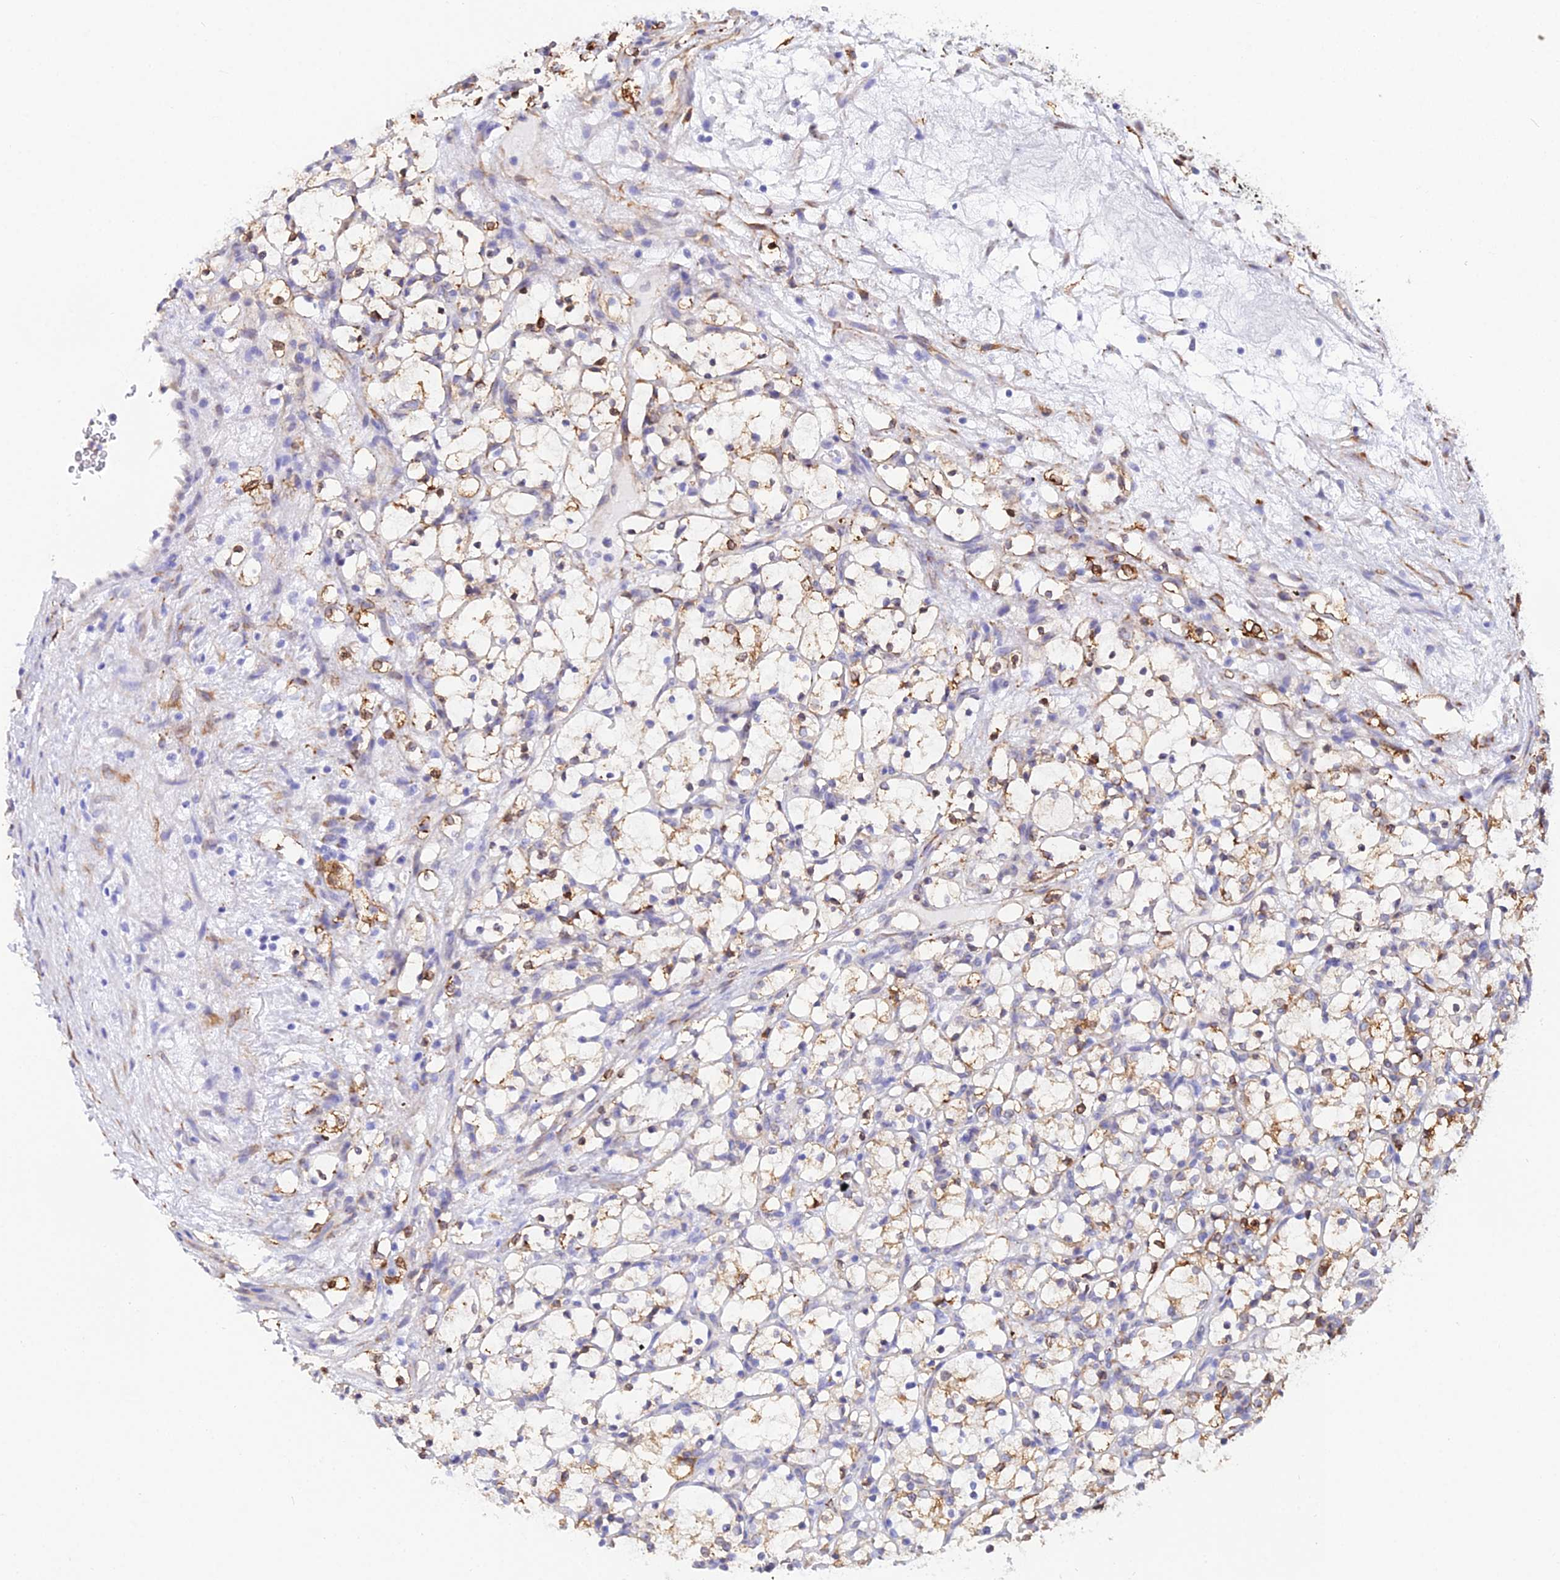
{"staining": {"intensity": "moderate", "quantity": "<25%", "location": "cytoplasmic/membranous"}, "tissue": "renal cancer", "cell_type": "Tumor cells", "image_type": "cancer", "snomed": [{"axis": "morphology", "description": "Adenocarcinoma, NOS"}, {"axis": "topography", "description": "Kidney"}], "caption": "This is a photomicrograph of immunohistochemistry staining of renal cancer (adenocarcinoma), which shows moderate positivity in the cytoplasmic/membranous of tumor cells.", "gene": "MXRA7", "patient": {"sex": "female", "age": 69}}